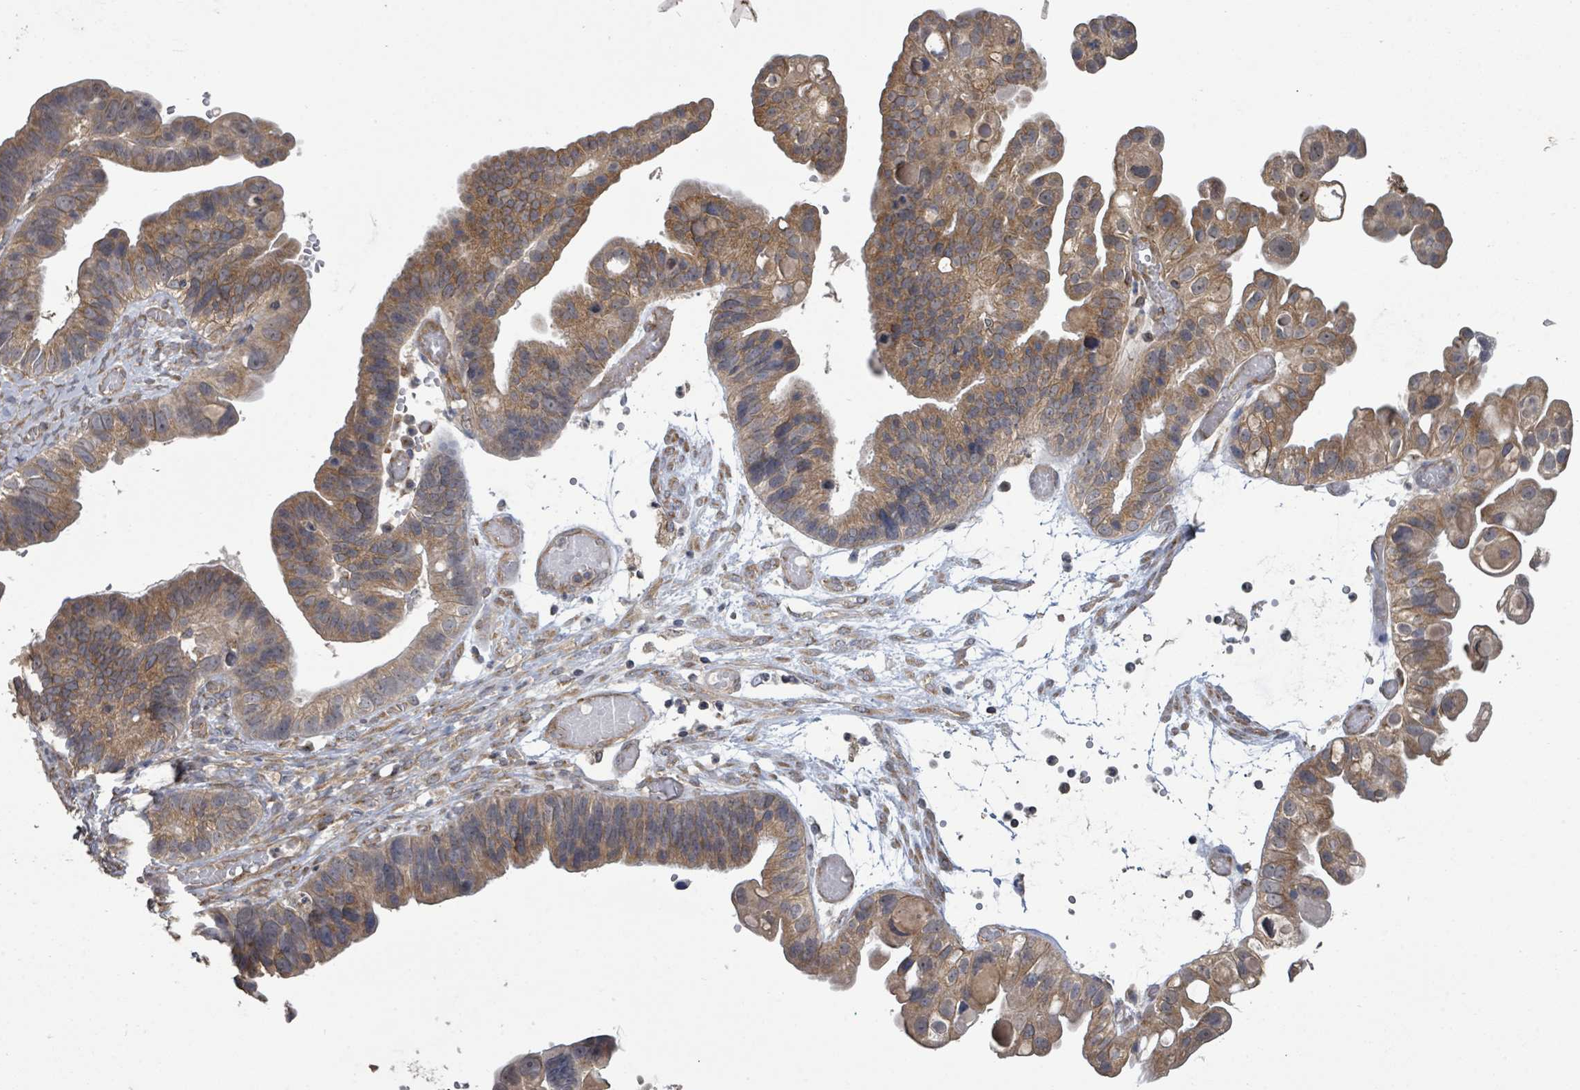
{"staining": {"intensity": "moderate", "quantity": ">75%", "location": "cytoplasmic/membranous"}, "tissue": "ovarian cancer", "cell_type": "Tumor cells", "image_type": "cancer", "snomed": [{"axis": "morphology", "description": "Cystadenocarcinoma, serous, NOS"}, {"axis": "topography", "description": "Ovary"}], "caption": "Serous cystadenocarcinoma (ovarian) stained for a protein demonstrates moderate cytoplasmic/membranous positivity in tumor cells.", "gene": "SLC9A7", "patient": {"sex": "female", "age": 56}}